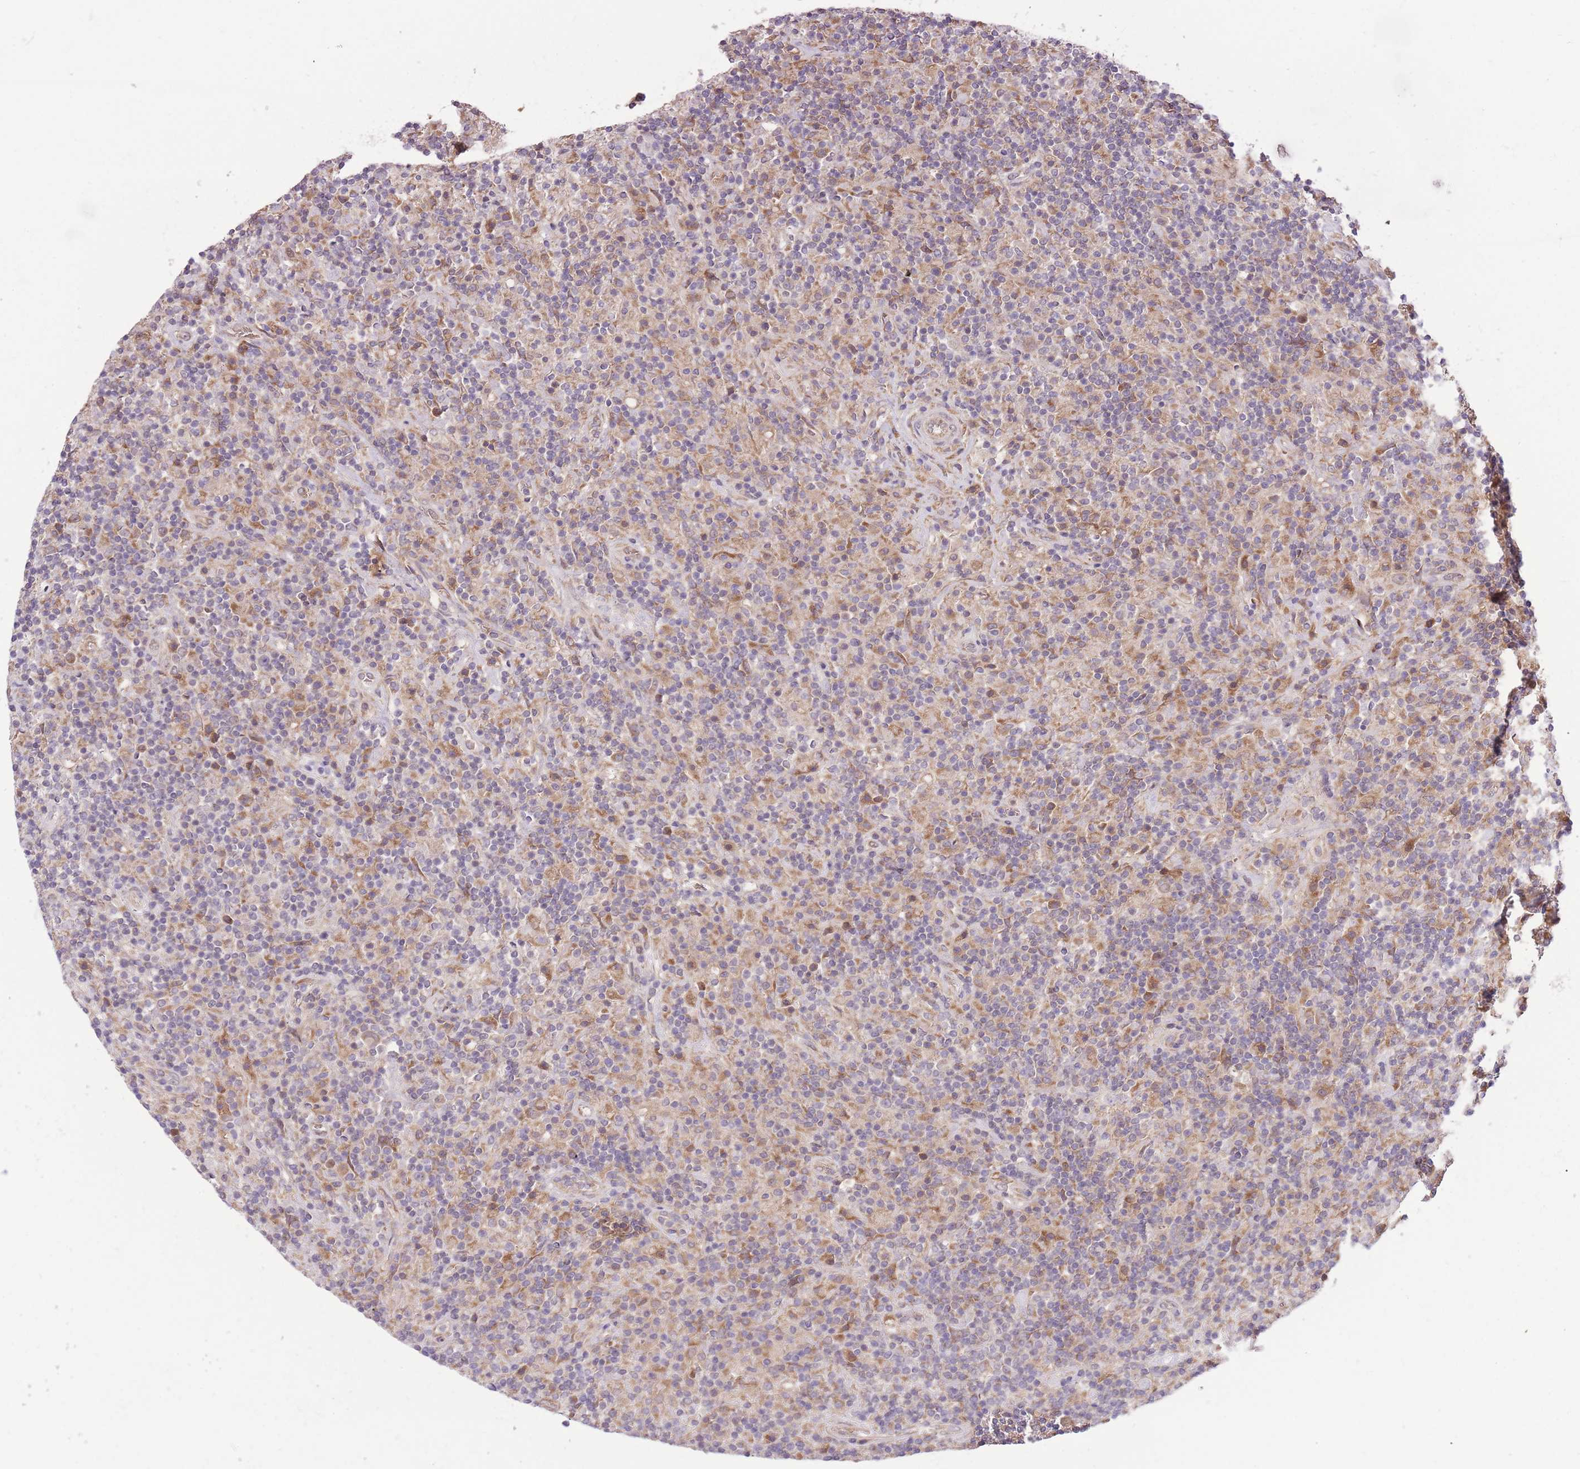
{"staining": {"intensity": "weak", "quantity": ">75%", "location": "cytoplasmic/membranous"}, "tissue": "lymphoma", "cell_type": "Tumor cells", "image_type": "cancer", "snomed": [{"axis": "morphology", "description": "Hodgkin's disease, NOS"}, {"axis": "topography", "description": "Lymph node"}], "caption": "Immunohistochemistry staining of lymphoma, which displays low levels of weak cytoplasmic/membranous expression in approximately >75% of tumor cells indicating weak cytoplasmic/membranous protein expression. The staining was performed using DAB (3,3'-diaminobenzidine) (brown) for protein detection and nuclei were counterstained in hematoxylin (blue).", "gene": "POLR3F", "patient": {"sex": "male", "age": 70}}